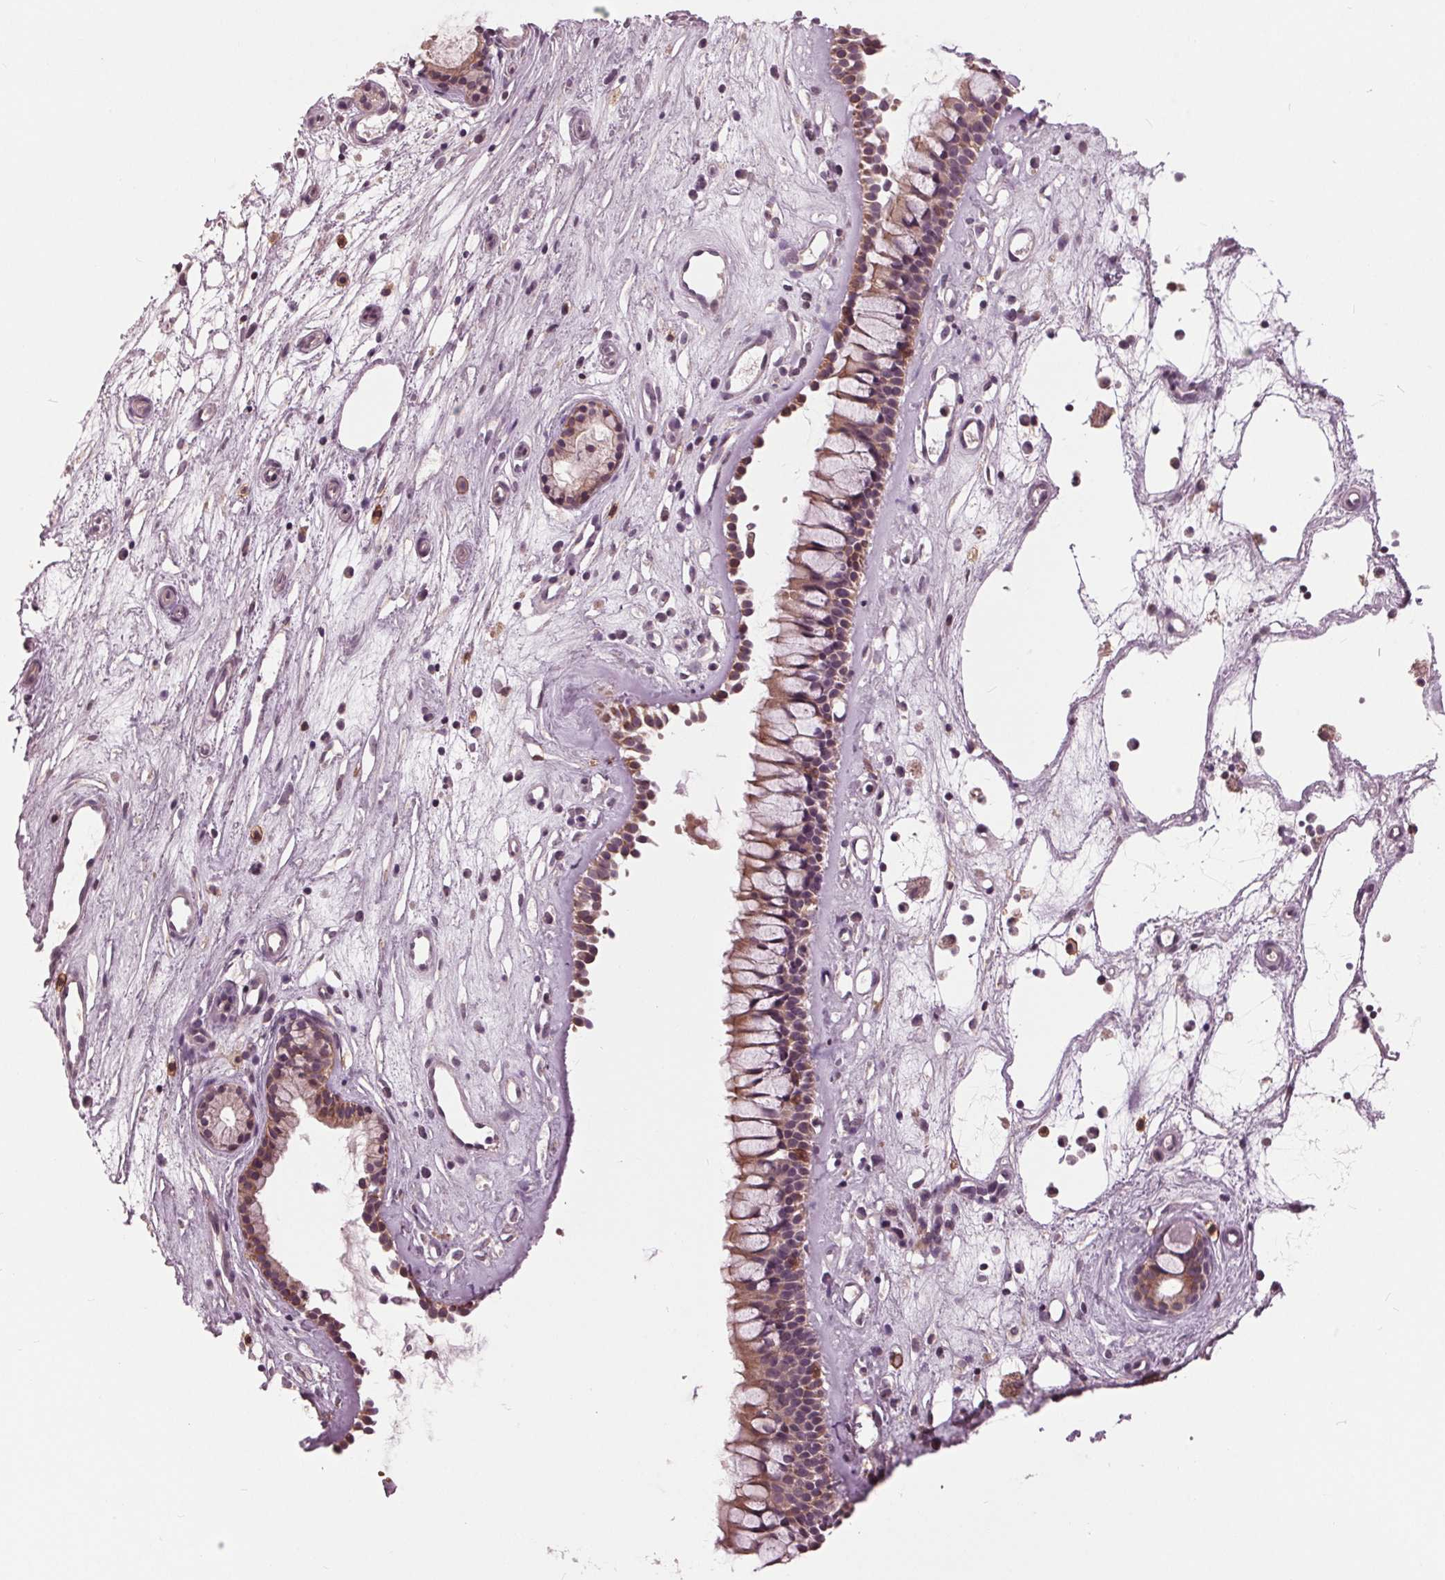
{"staining": {"intensity": "weak", "quantity": "25%-75%", "location": "cytoplasmic/membranous"}, "tissue": "nasopharynx", "cell_type": "Respiratory epithelial cells", "image_type": "normal", "snomed": [{"axis": "morphology", "description": "Normal tissue, NOS"}, {"axis": "topography", "description": "Nasopharynx"}], "caption": "Human nasopharynx stained with a brown dye displays weak cytoplasmic/membranous positive expression in approximately 25%-75% of respiratory epithelial cells.", "gene": "SIGLEC6", "patient": {"sex": "female", "age": 52}}